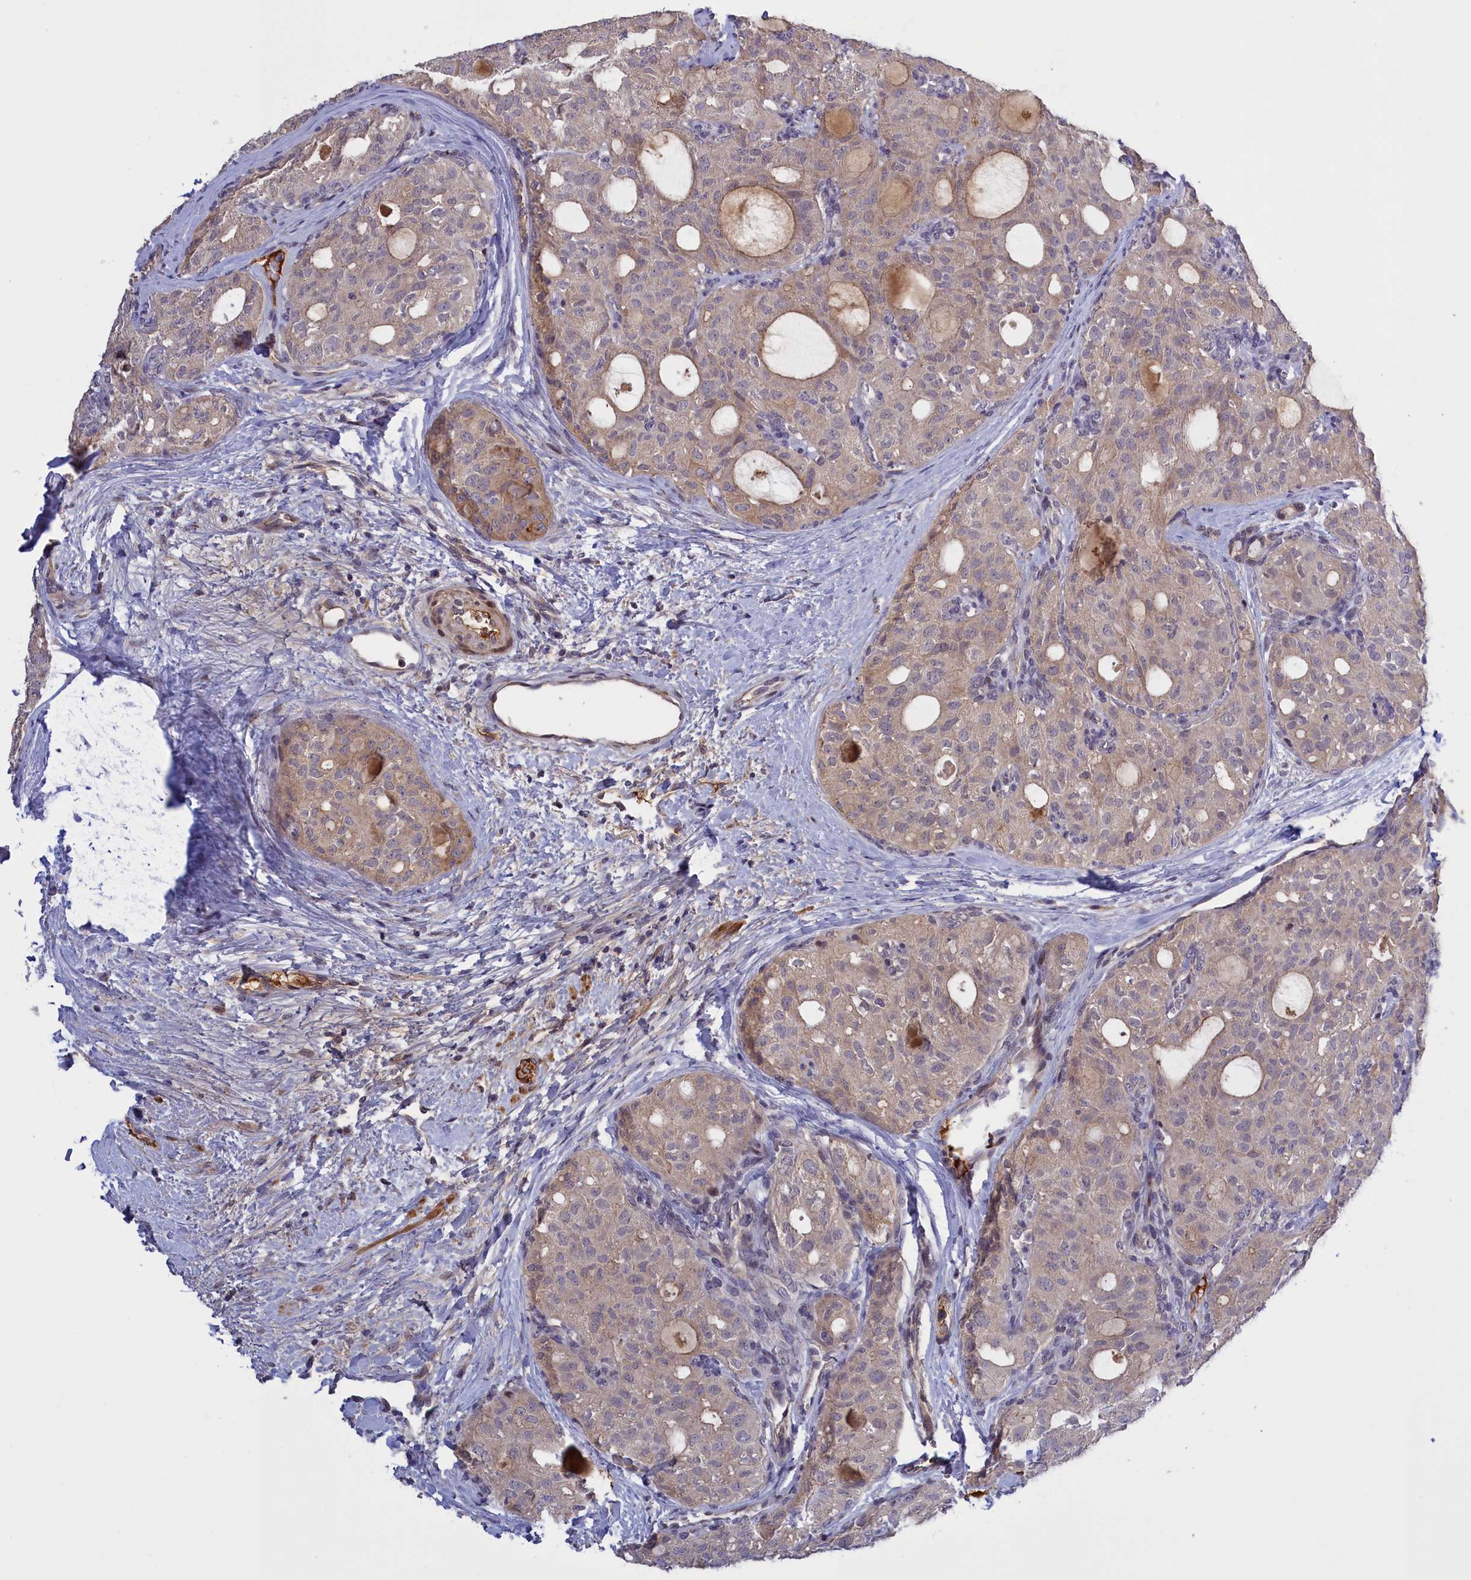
{"staining": {"intensity": "weak", "quantity": "<25%", "location": "cytoplasmic/membranous"}, "tissue": "thyroid cancer", "cell_type": "Tumor cells", "image_type": "cancer", "snomed": [{"axis": "morphology", "description": "Follicular adenoma carcinoma, NOS"}, {"axis": "topography", "description": "Thyroid gland"}], "caption": "Immunohistochemical staining of thyroid cancer demonstrates no significant positivity in tumor cells.", "gene": "RRAD", "patient": {"sex": "male", "age": 75}}